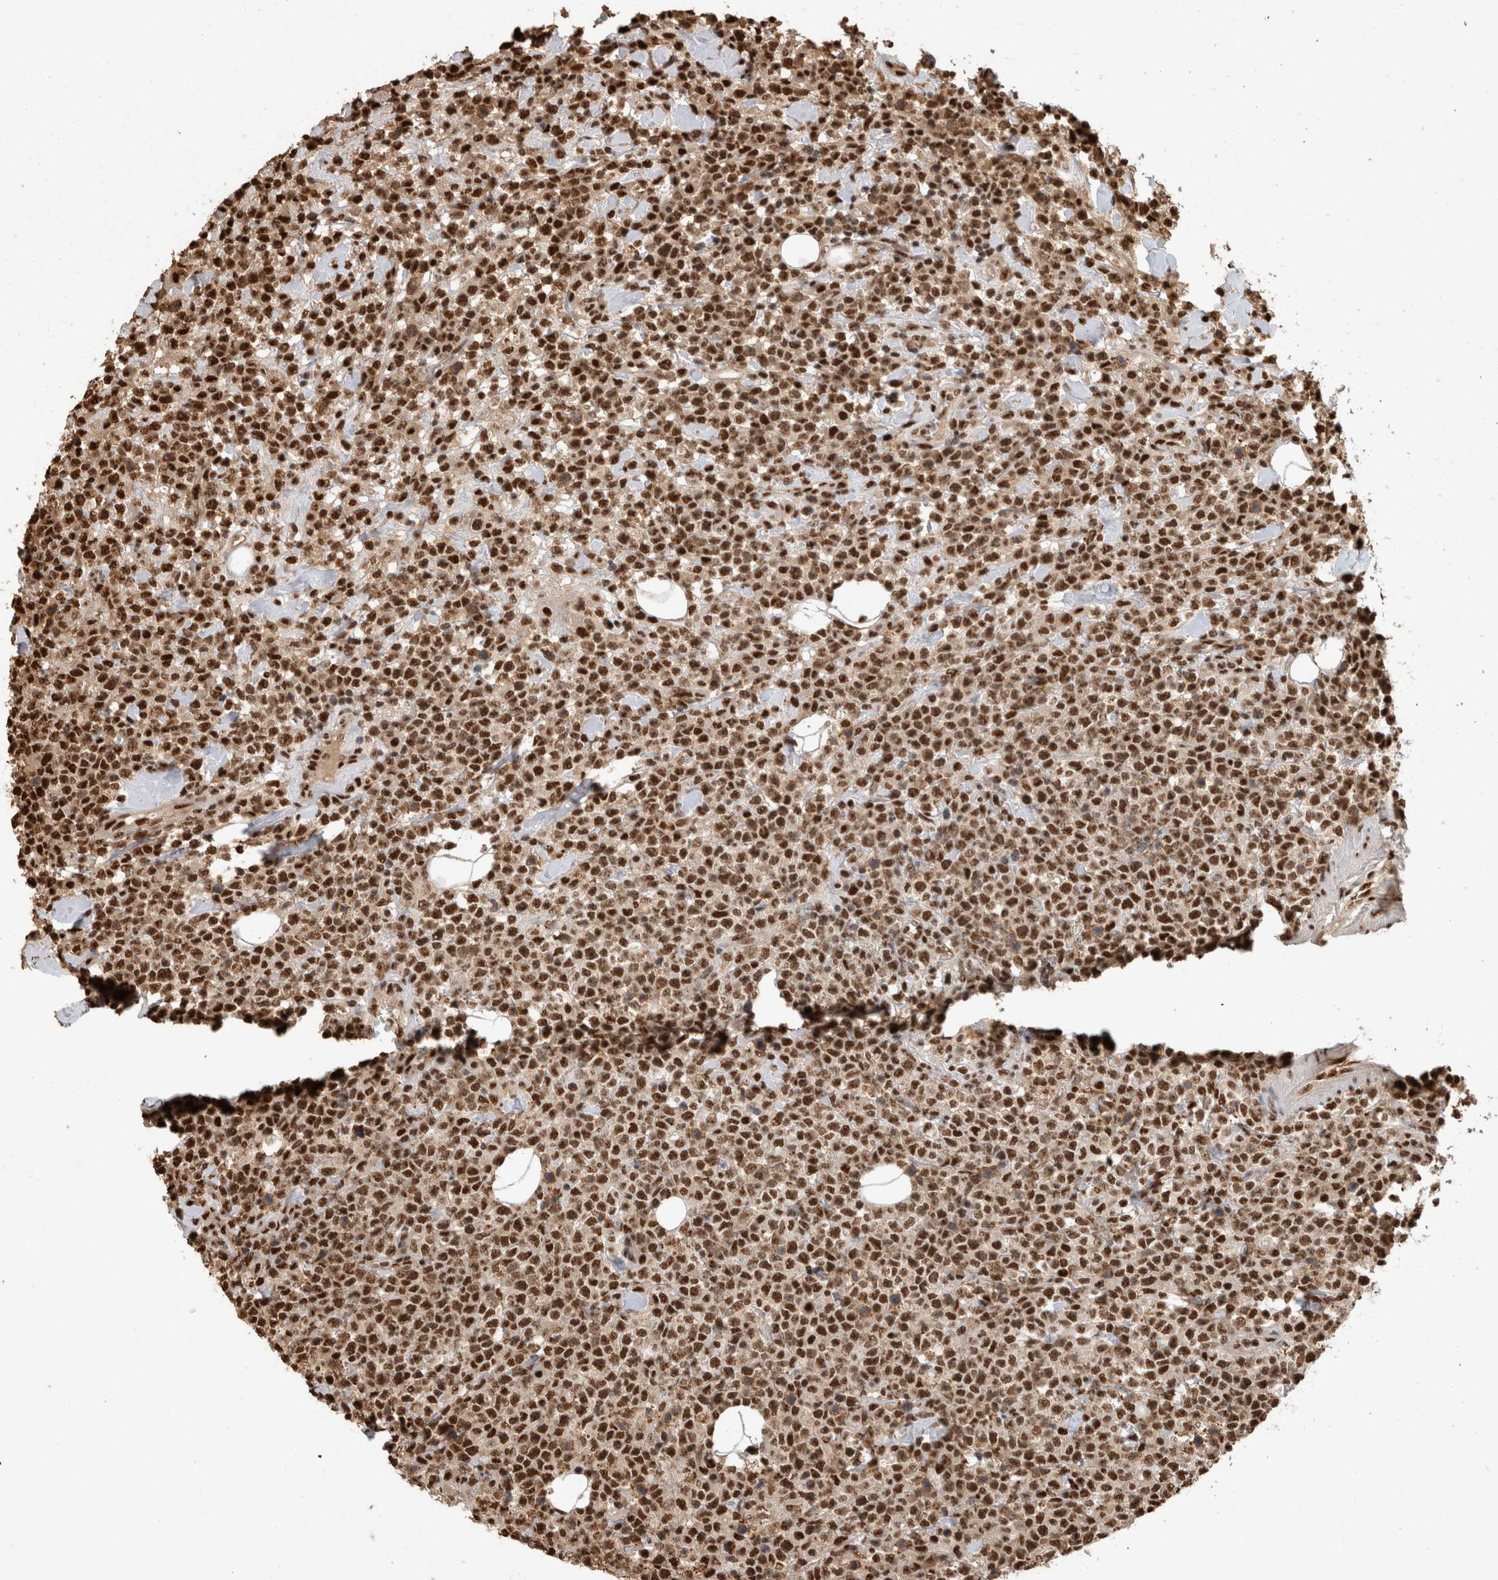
{"staining": {"intensity": "strong", "quantity": ">75%", "location": "nuclear"}, "tissue": "lymphoma", "cell_type": "Tumor cells", "image_type": "cancer", "snomed": [{"axis": "morphology", "description": "Malignant lymphoma, non-Hodgkin's type, High grade"}, {"axis": "topography", "description": "Colon"}], "caption": "Protein expression by immunohistochemistry (IHC) reveals strong nuclear positivity in approximately >75% of tumor cells in lymphoma.", "gene": "RAD50", "patient": {"sex": "female", "age": 53}}